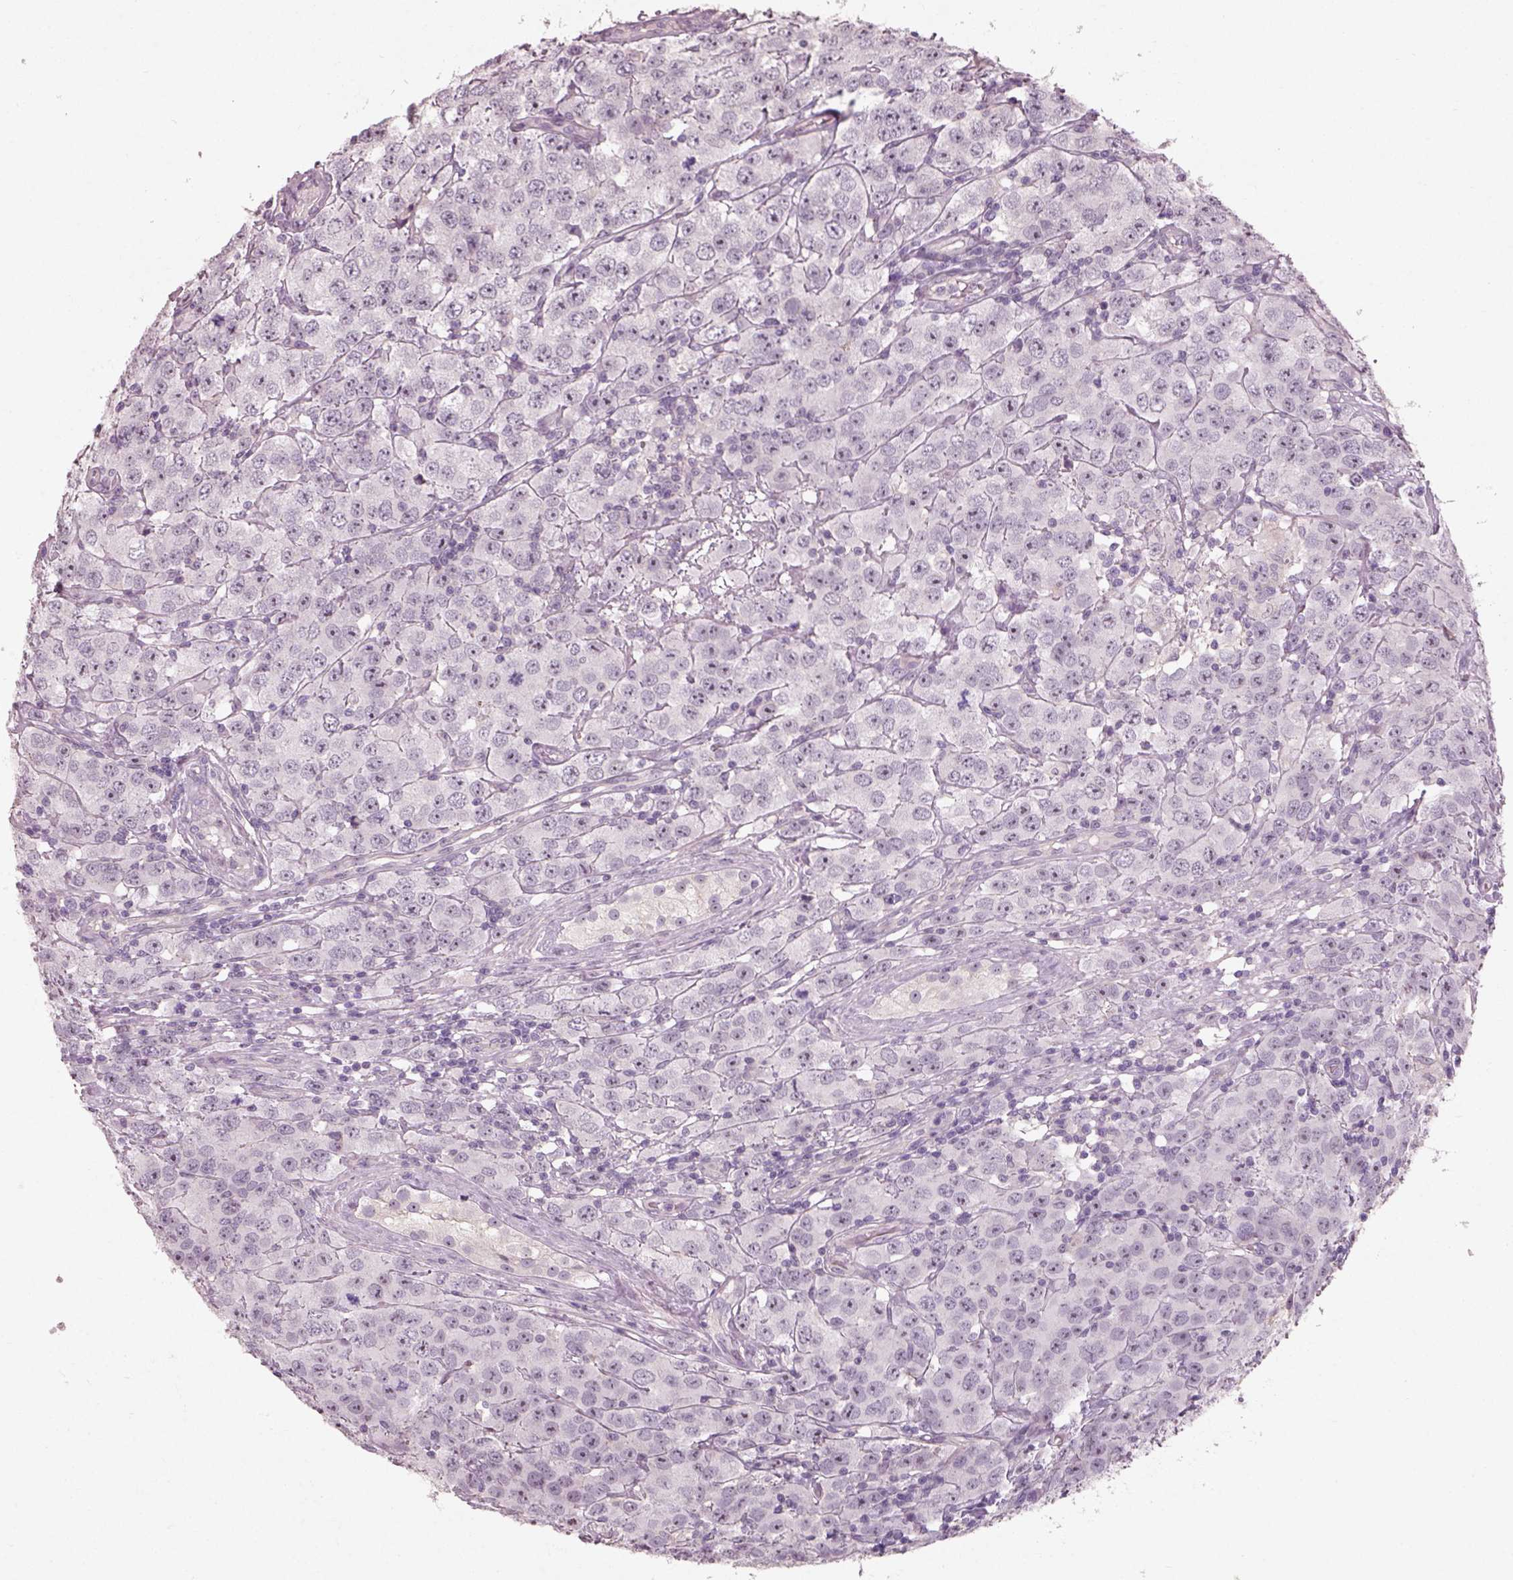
{"staining": {"intensity": "negative", "quantity": "none", "location": "none"}, "tissue": "testis cancer", "cell_type": "Tumor cells", "image_type": "cancer", "snomed": [{"axis": "morphology", "description": "Seminoma, NOS"}, {"axis": "topography", "description": "Testis"}], "caption": "Immunohistochemistry micrograph of neoplastic tissue: human testis seminoma stained with DAB demonstrates no significant protein positivity in tumor cells.", "gene": "CDS1", "patient": {"sex": "male", "age": 52}}